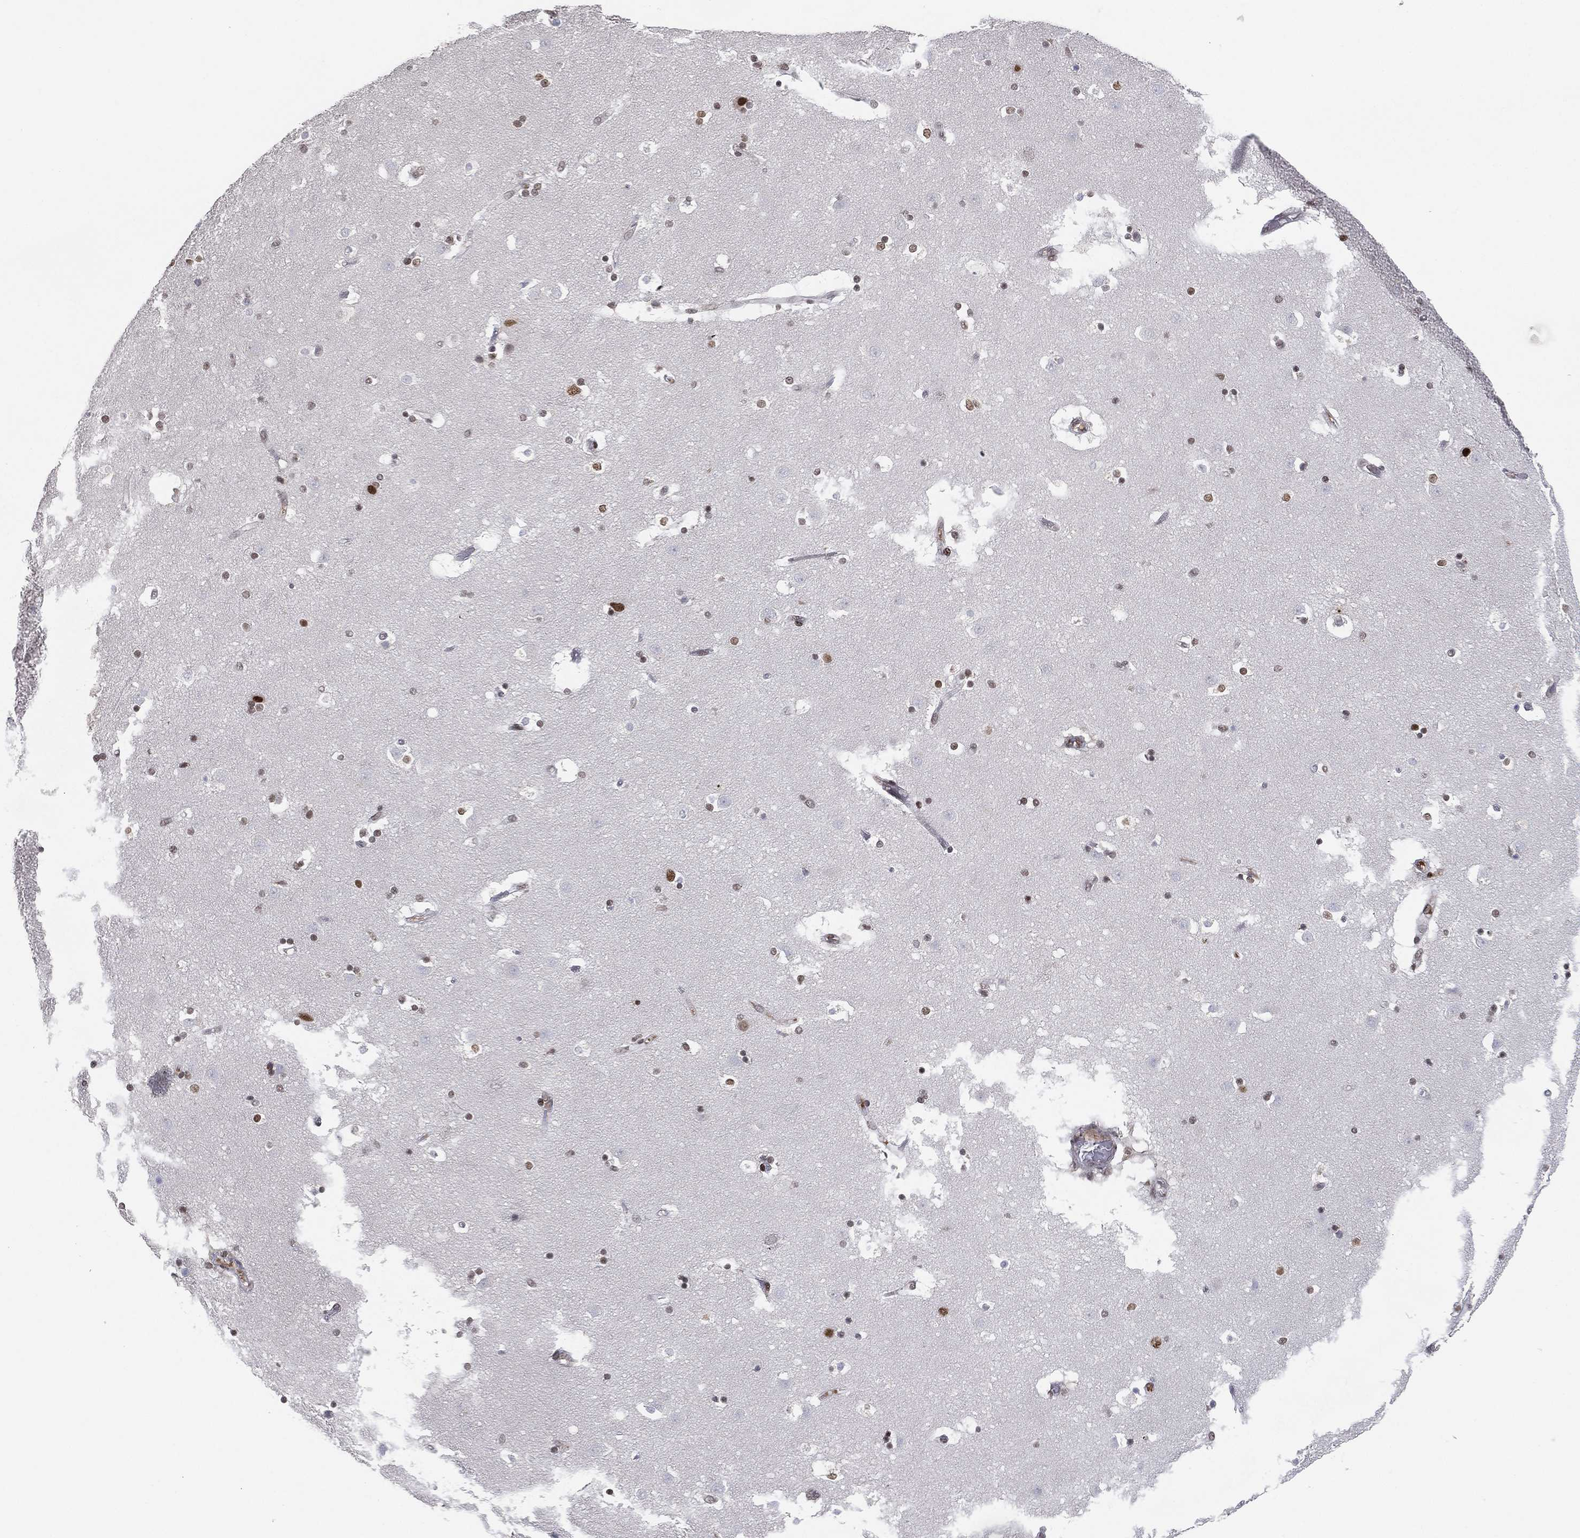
{"staining": {"intensity": "strong", "quantity": "<25%", "location": "nuclear"}, "tissue": "caudate", "cell_type": "Glial cells", "image_type": "normal", "snomed": [{"axis": "morphology", "description": "Normal tissue, NOS"}, {"axis": "topography", "description": "Lateral ventricle wall"}], "caption": "This micrograph reveals unremarkable caudate stained with IHC to label a protein in brown. The nuclear of glial cells show strong positivity for the protein. Nuclei are counter-stained blue.", "gene": "RTF1", "patient": {"sex": "male", "age": 51}}